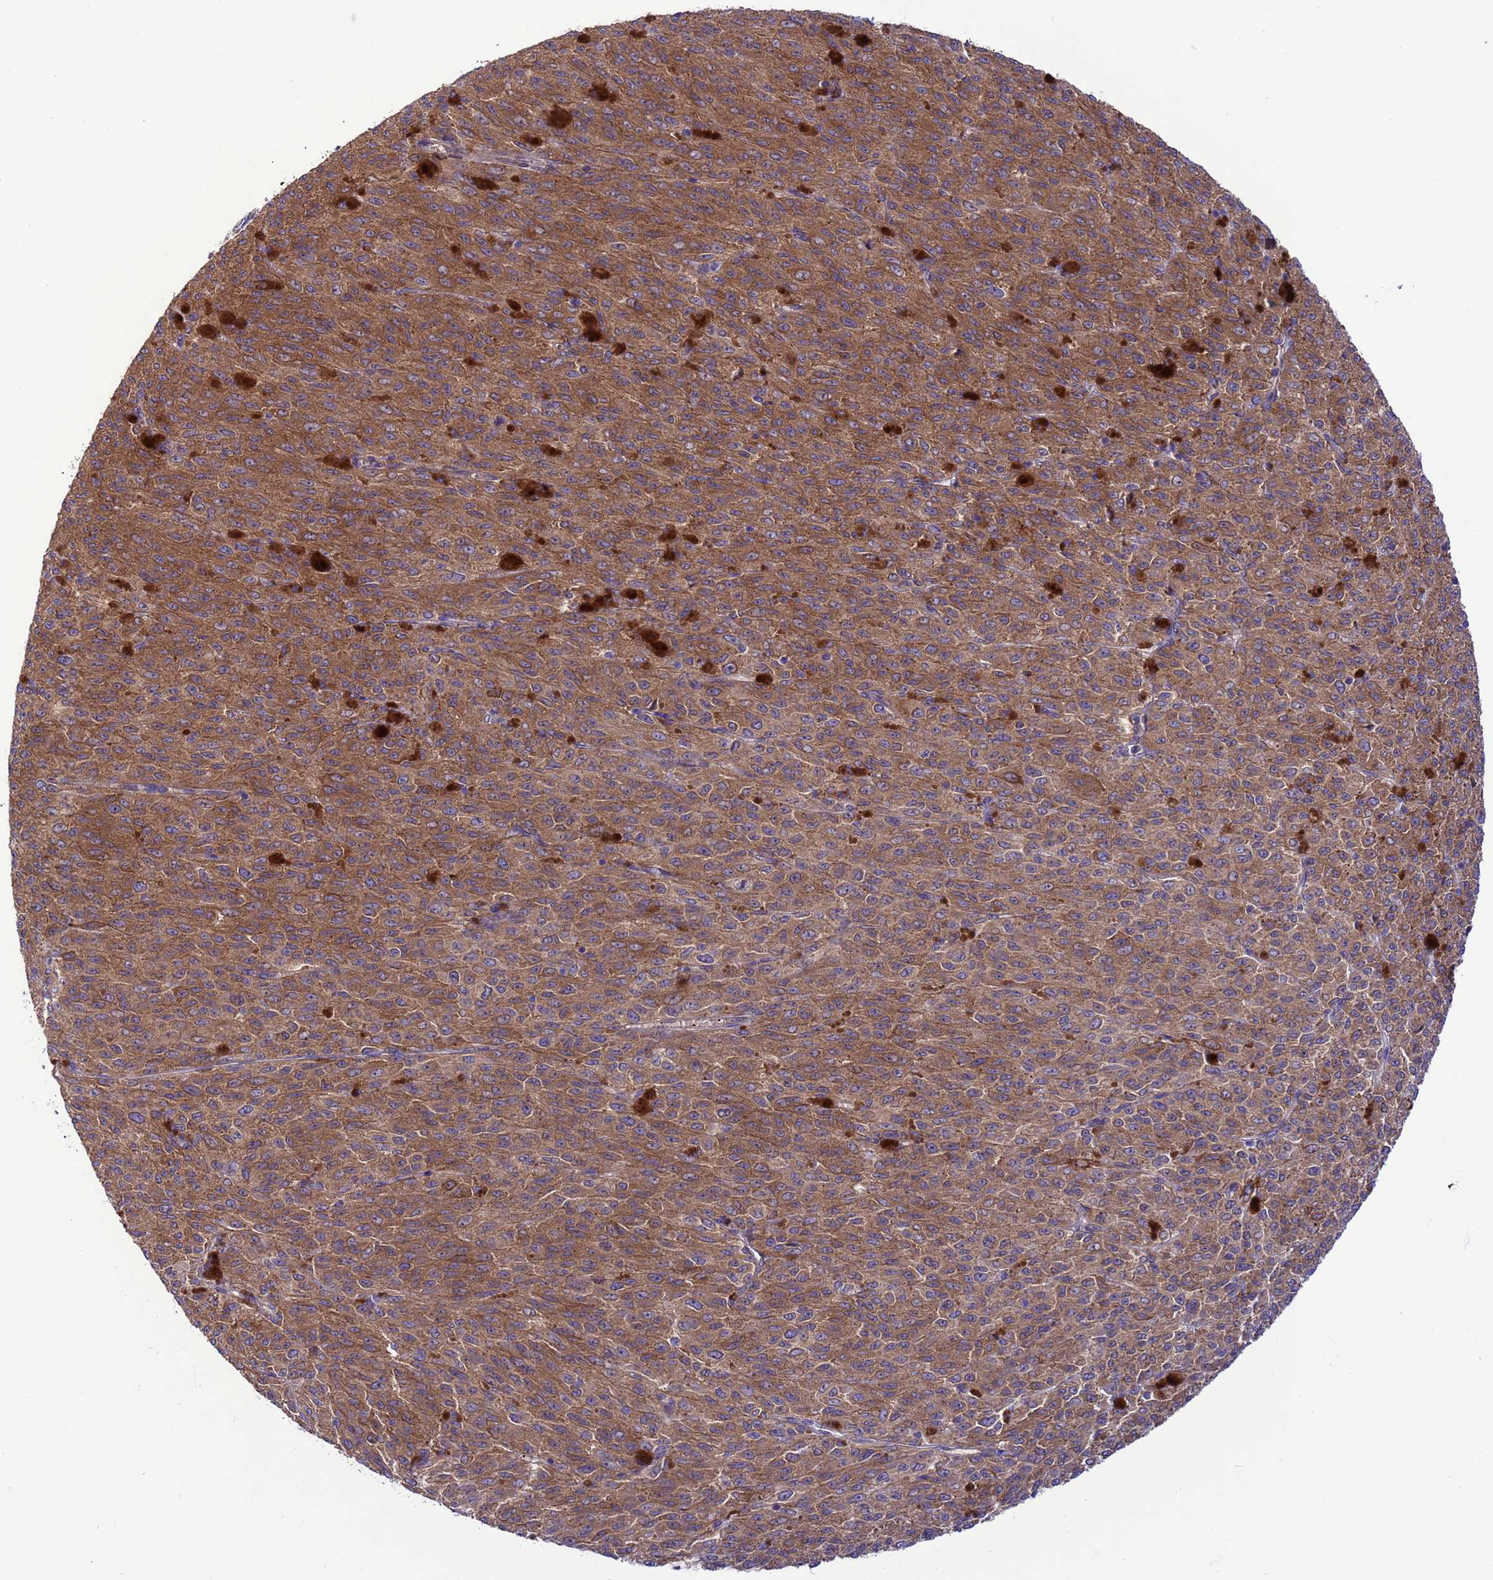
{"staining": {"intensity": "moderate", "quantity": ">75%", "location": "cytoplasmic/membranous"}, "tissue": "melanoma", "cell_type": "Tumor cells", "image_type": "cancer", "snomed": [{"axis": "morphology", "description": "Malignant melanoma, NOS"}, {"axis": "topography", "description": "Skin"}], "caption": "Immunohistochemistry (IHC) histopathology image of neoplastic tissue: human melanoma stained using IHC demonstrates medium levels of moderate protein expression localized specifically in the cytoplasmic/membranous of tumor cells, appearing as a cytoplasmic/membranous brown color.", "gene": "ARHGAP12", "patient": {"sex": "female", "age": 52}}